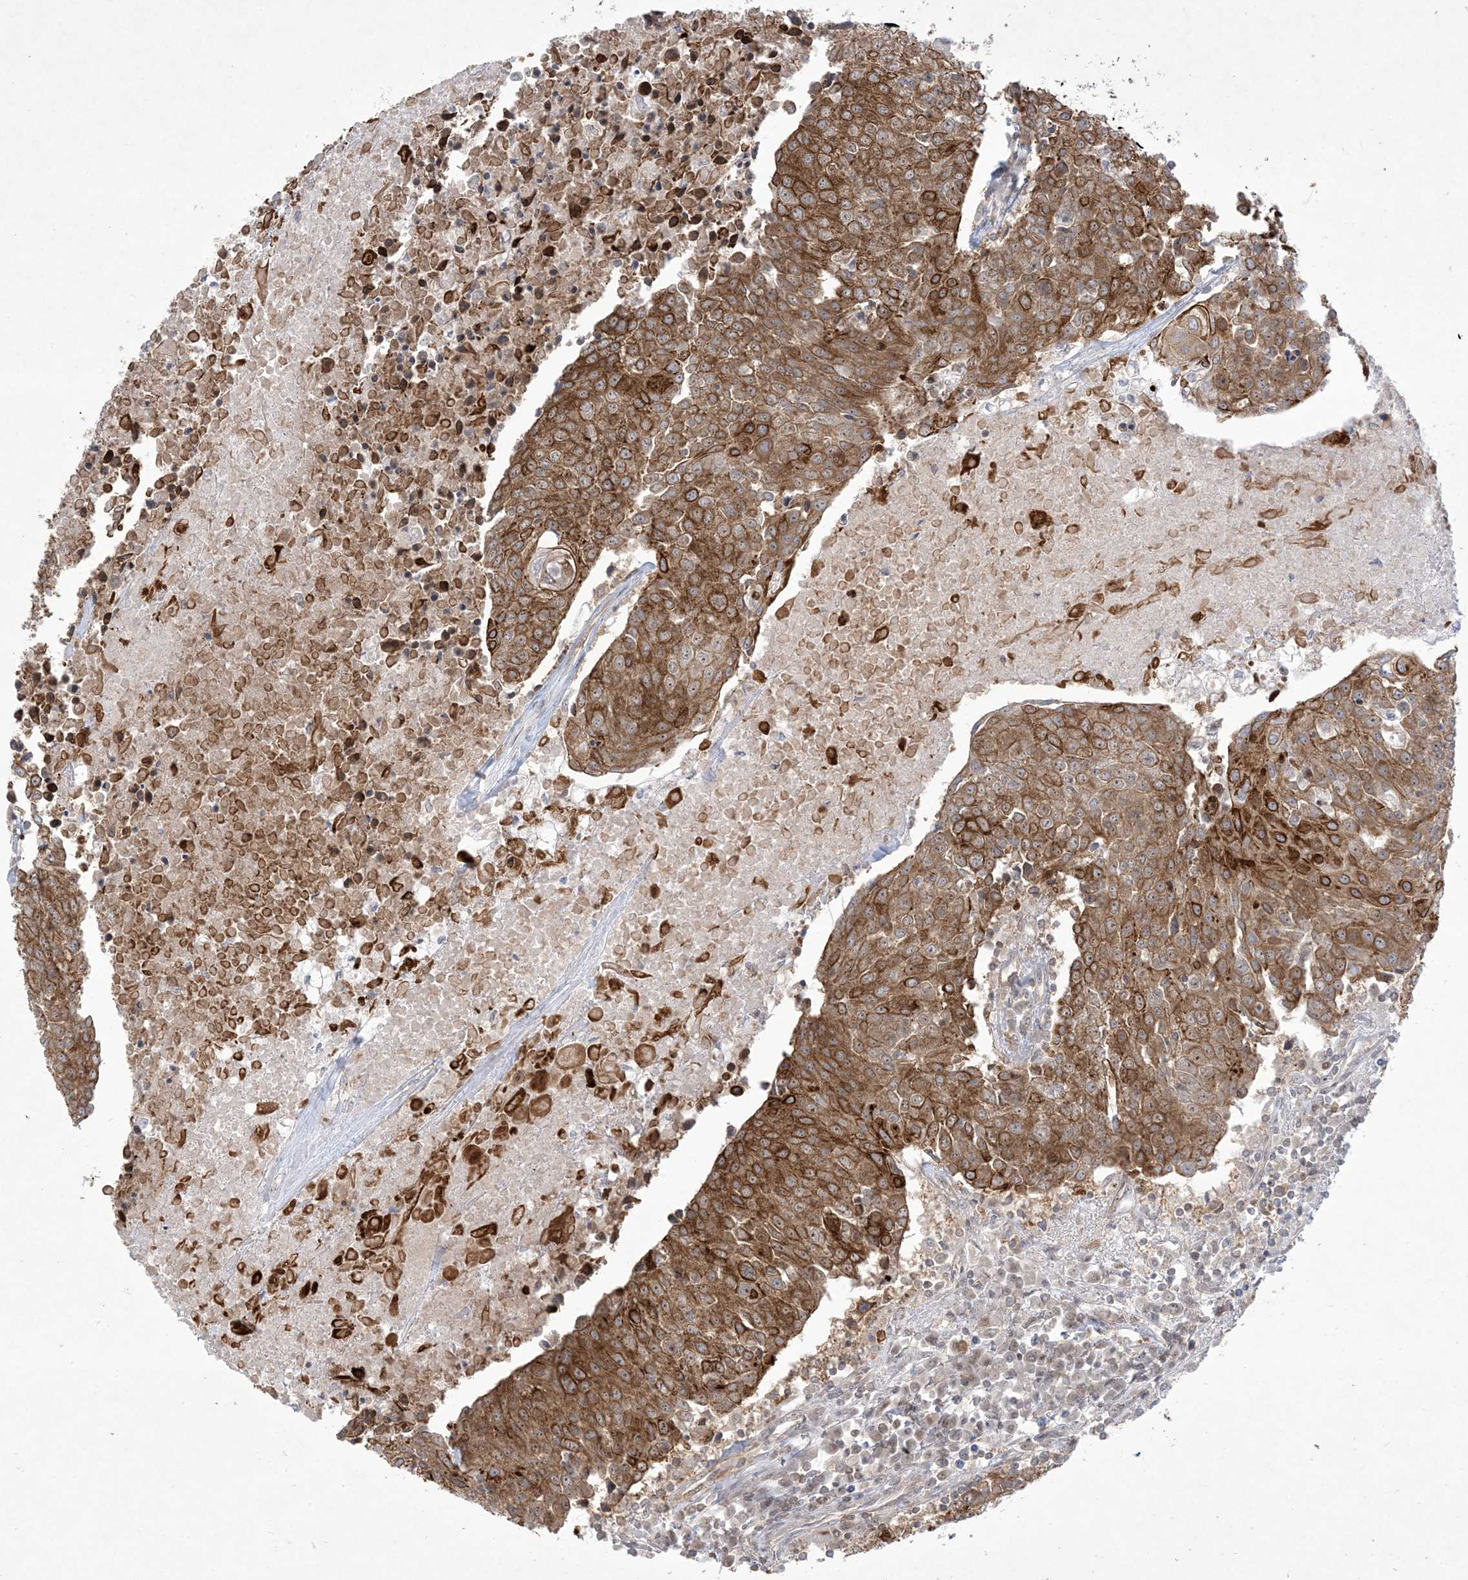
{"staining": {"intensity": "strong", "quantity": ">75%", "location": "cytoplasmic/membranous,nuclear"}, "tissue": "urothelial cancer", "cell_type": "Tumor cells", "image_type": "cancer", "snomed": [{"axis": "morphology", "description": "Urothelial carcinoma, High grade"}, {"axis": "topography", "description": "Urinary bladder"}], "caption": "This photomicrograph demonstrates urothelial carcinoma (high-grade) stained with immunohistochemistry (IHC) to label a protein in brown. The cytoplasmic/membranous and nuclear of tumor cells show strong positivity for the protein. Nuclei are counter-stained blue.", "gene": "SOGA3", "patient": {"sex": "female", "age": 85}}